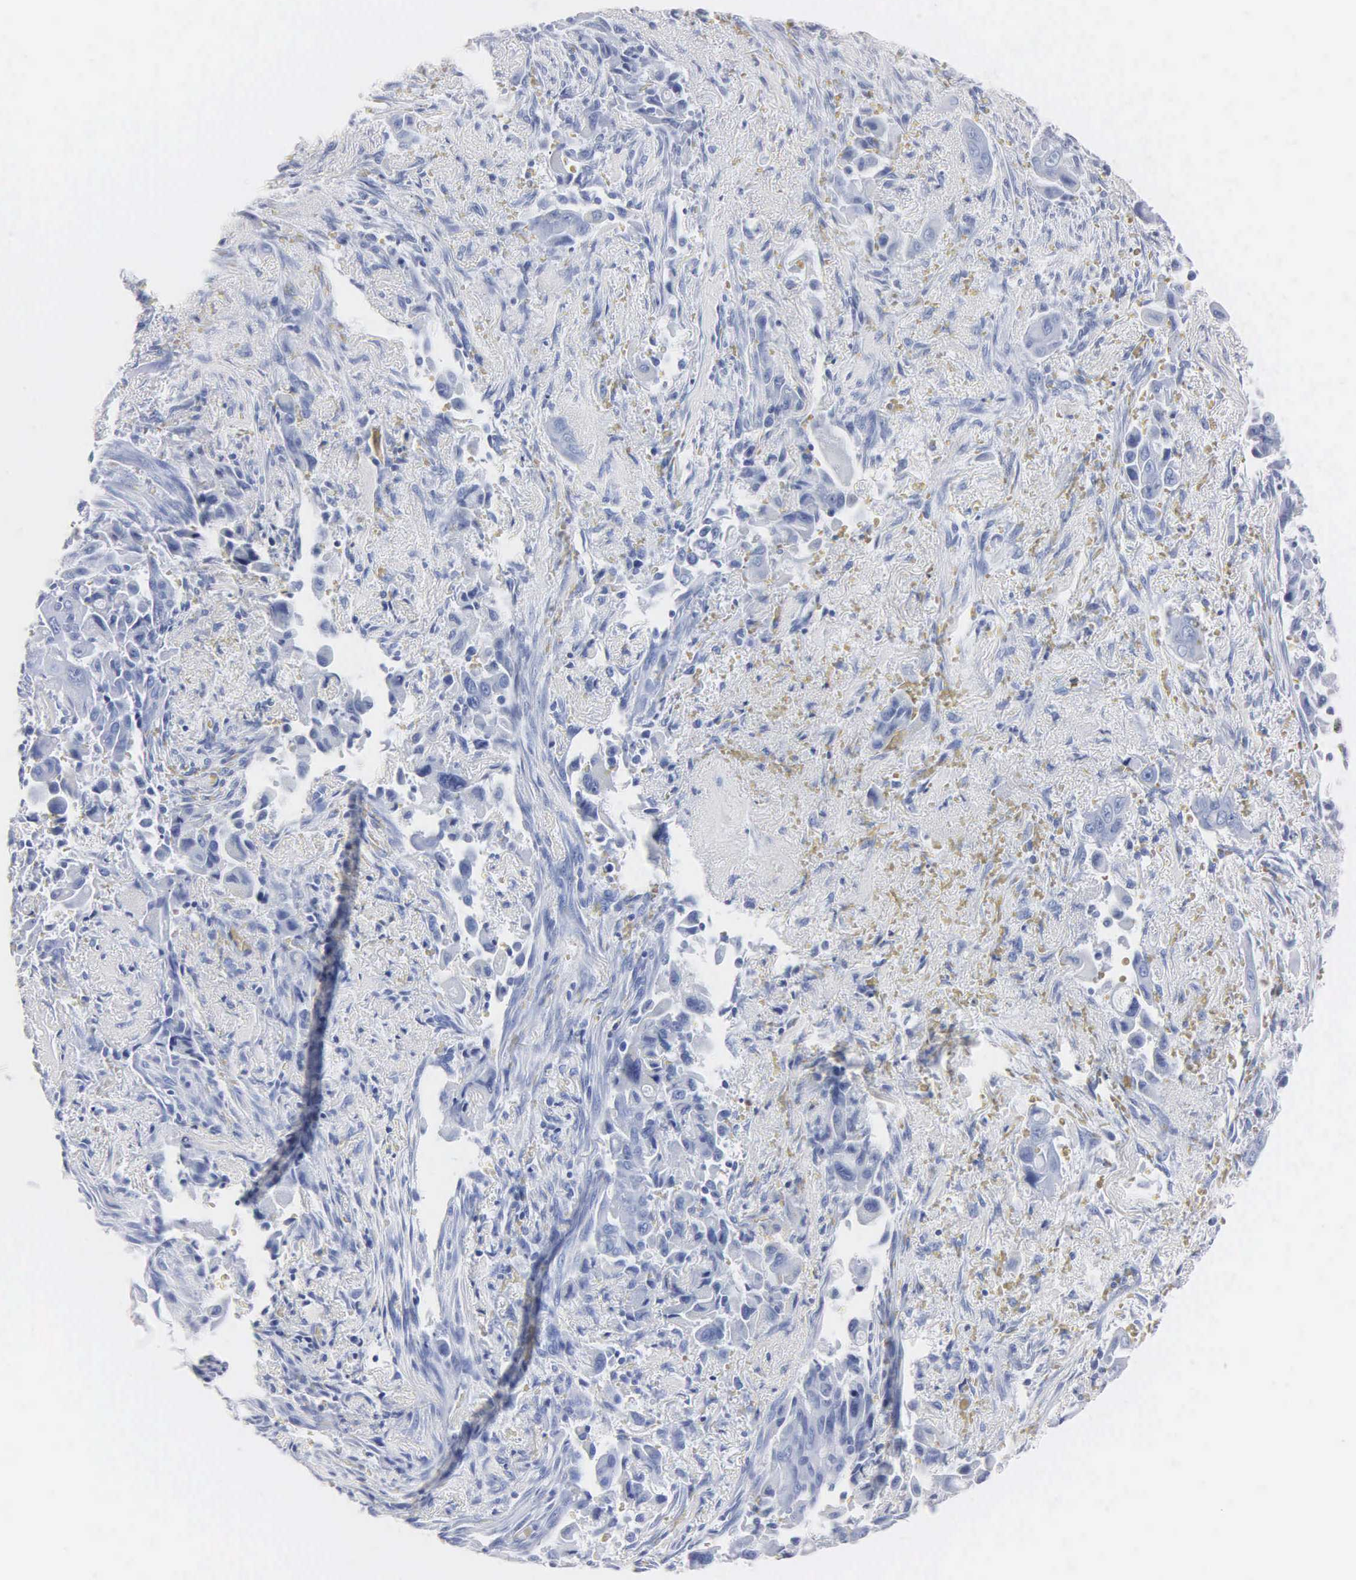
{"staining": {"intensity": "negative", "quantity": "none", "location": "none"}, "tissue": "lung cancer", "cell_type": "Tumor cells", "image_type": "cancer", "snomed": [{"axis": "morphology", "description": "Adenocarcinoma, NOS"}, {"axis": "topography", "description": "Lung"}], "caption": "Tumor cells show no significant protein expression in lung adenocarcinoma.", "gene": "MB", "patient": {"sex": "male", "age": 68}}